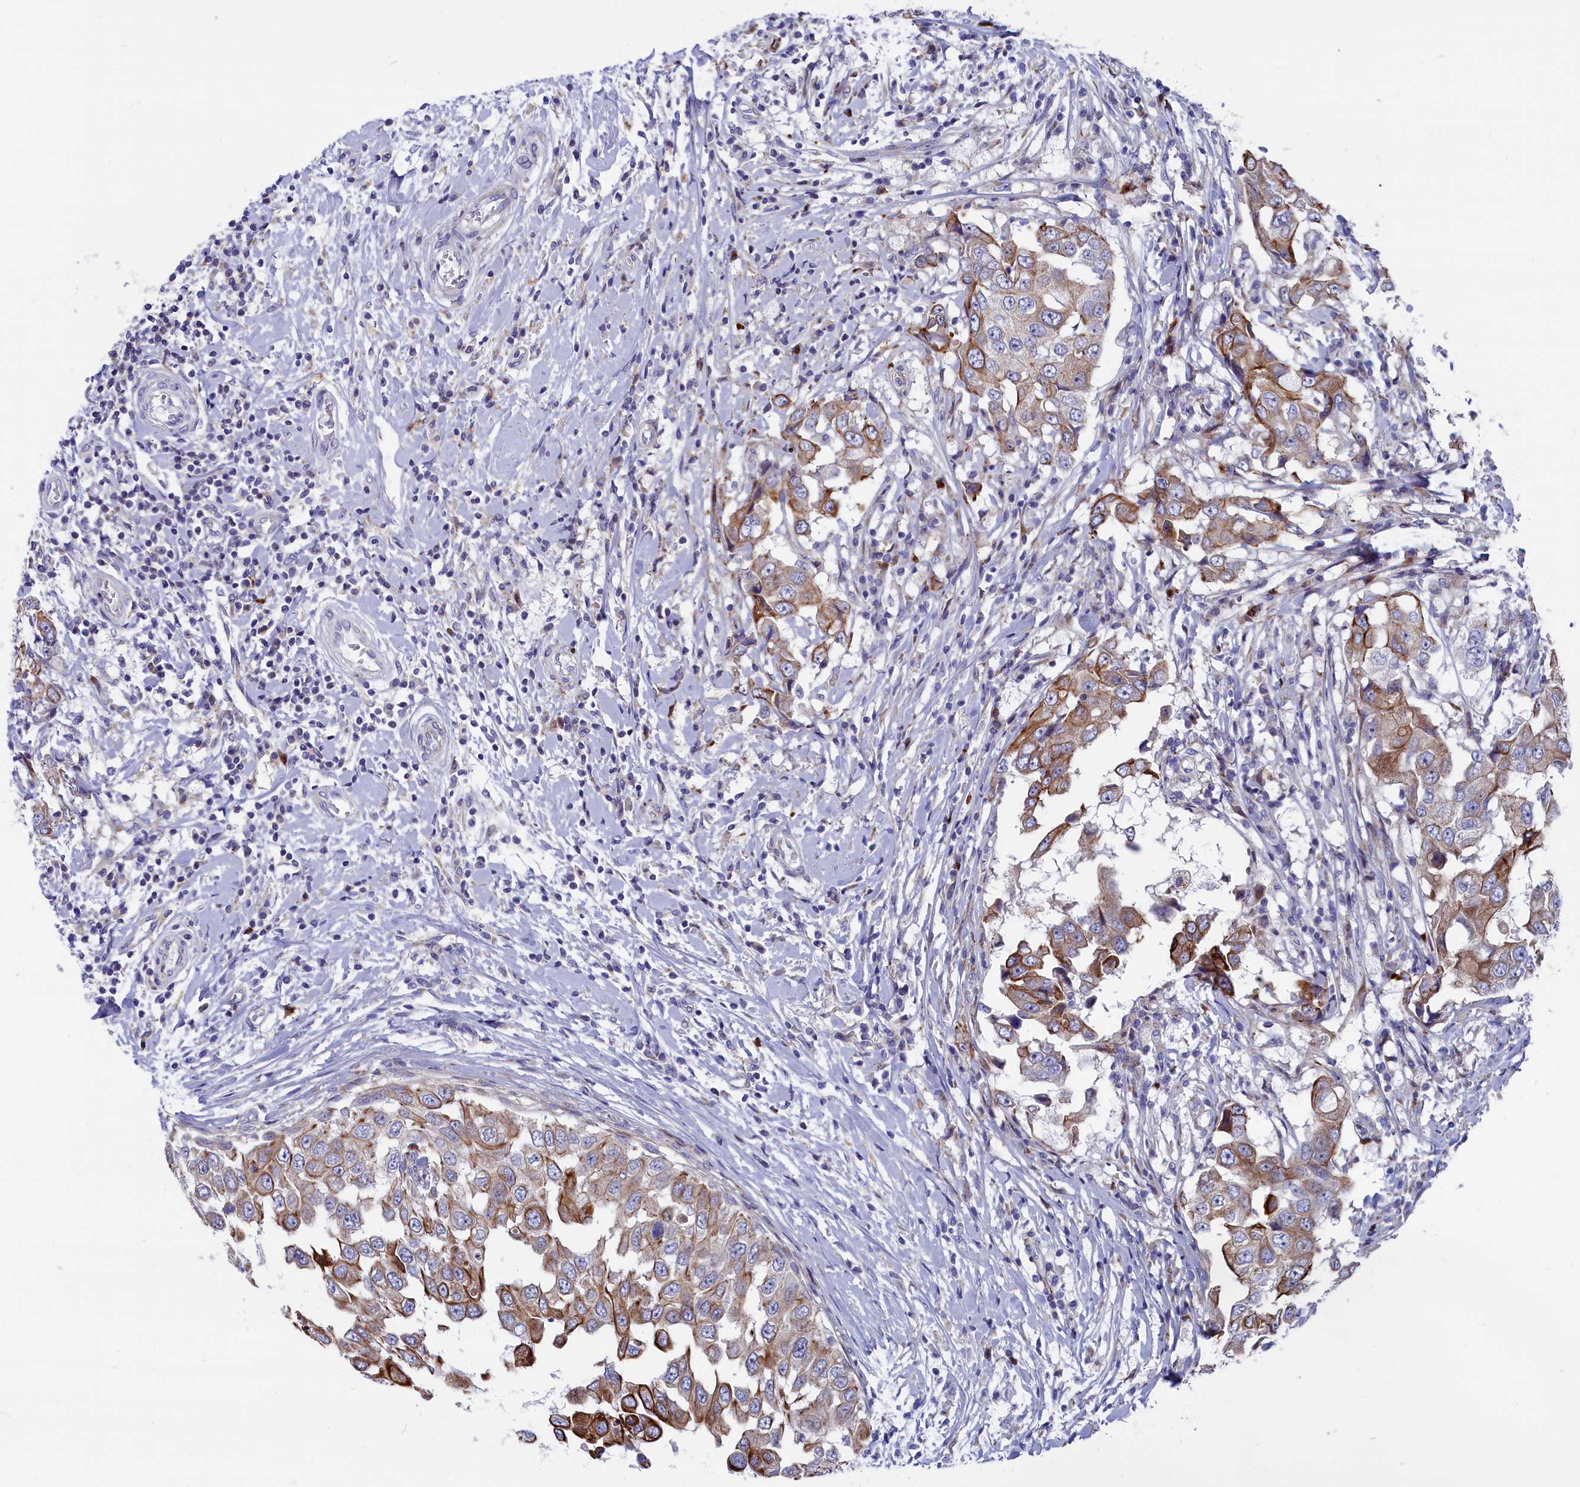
{"staining": {"intensity": "moderate", "quantity": ">75%", "location": "cytoplasmic/membranous"}, "tissue": "breast cancer", "cell_type": "Tumor cells", "image_type": "cancer", "snomed": [{"axis": "morphology", "description": "Duct carcinoma"}, {"axis": "topography", "description": "Breast"}], "caption": "IHC image of neoplastic tissue: invasive ductal carcinoma (breast) stained using IHC exhibits medium levels of moderate protein expression localized specifically in the cytoplasmic/membranous of tumor cells, appearing as a cytoplasmic/membranous brown color.", "gene": "NUDT7", "patient": {"sex": "female", "age": 27}}